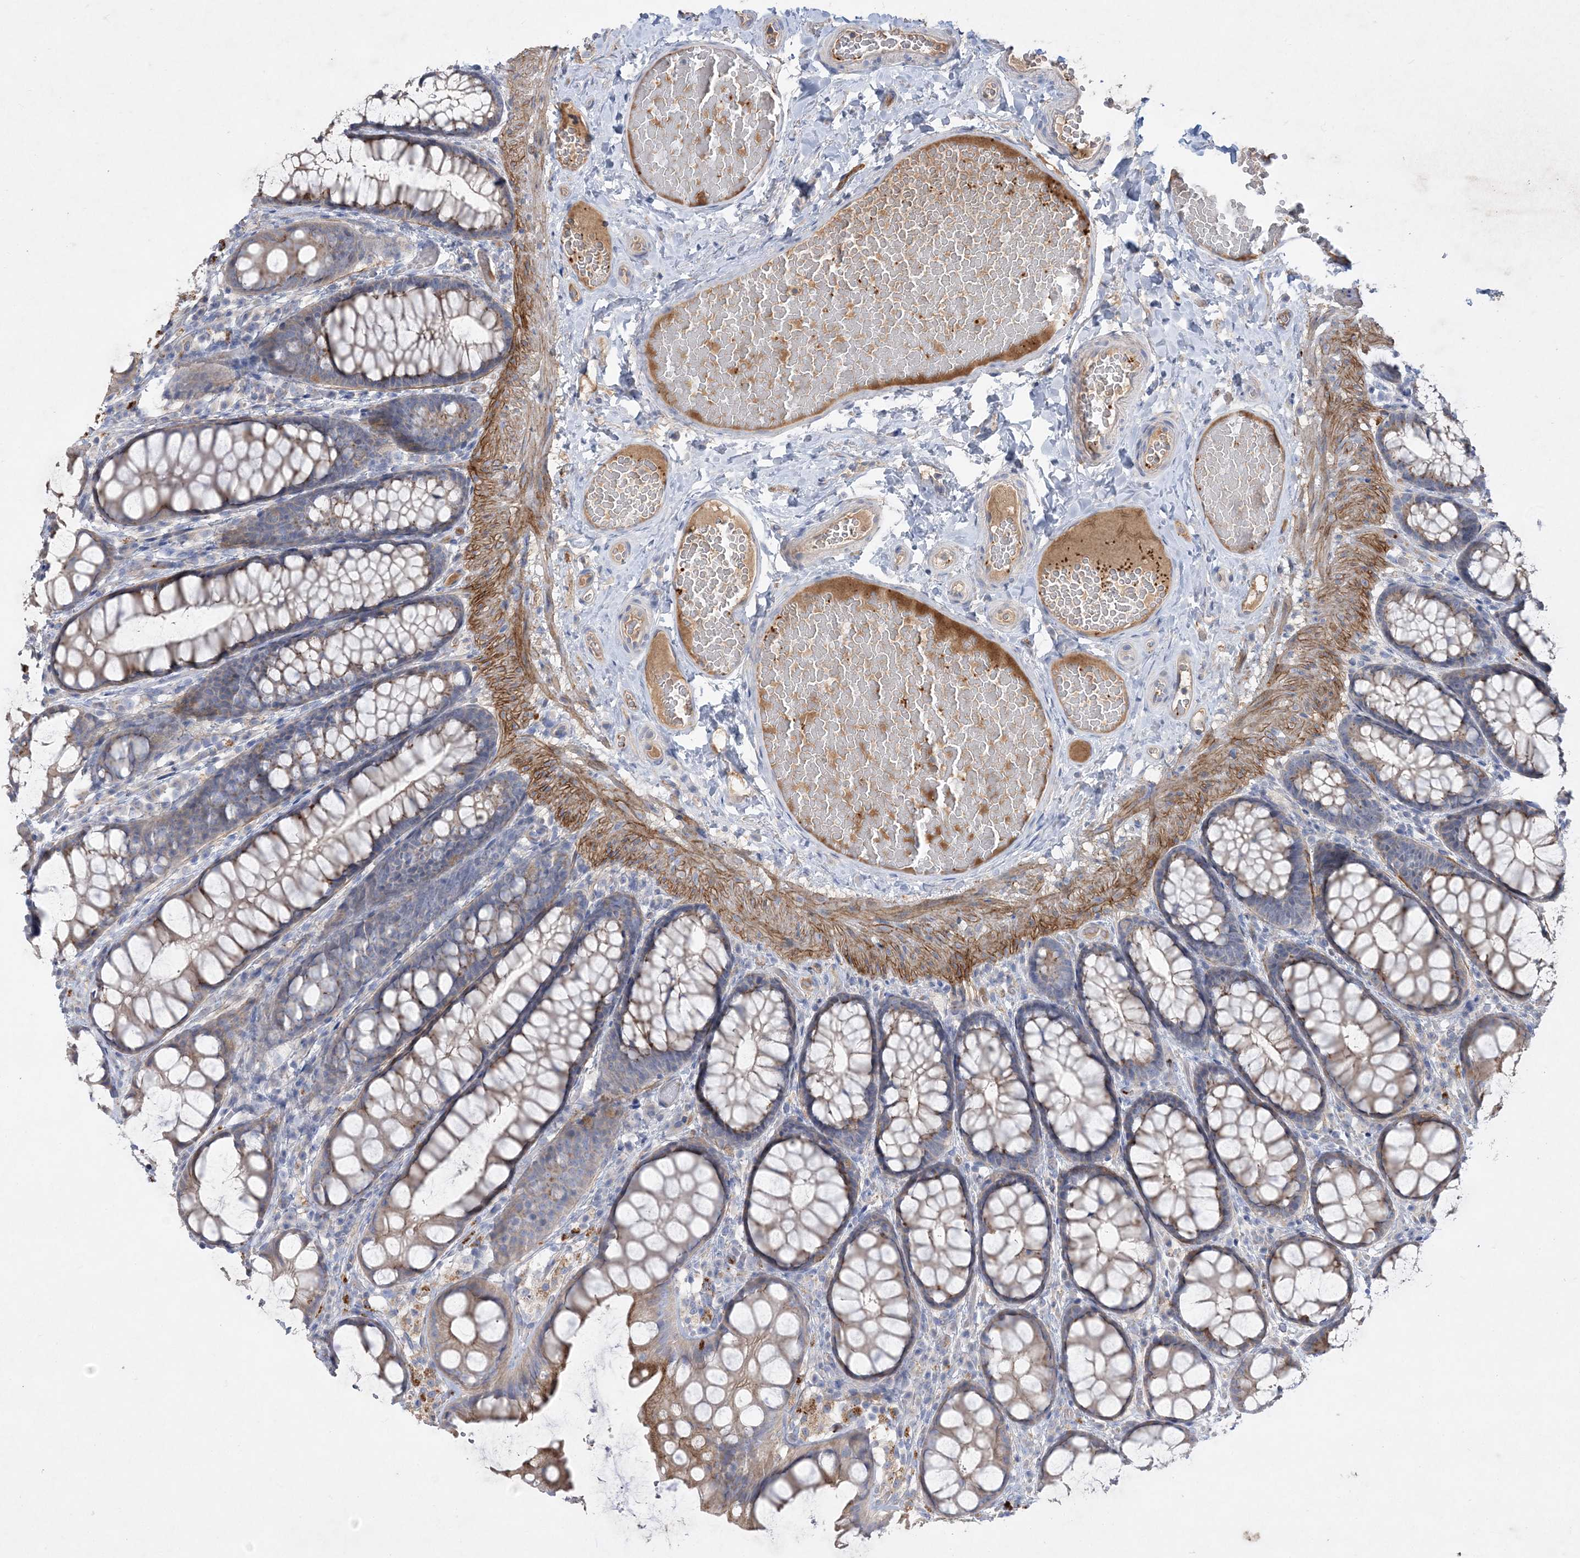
{"staining": {"intensity": "weak", "quantity": "25%-75%", "location": "cytoplasmic/membranous"}, "tissue": "colon", "cell_type": "Endothelial cells", "image_type": "normal", "snomed": [{"axis": "morphology", "description": "Normal tissue, NOS"}, {"axis": "topography", "description": "Colon"}], "caption": "Weak cytoplasmic/membranous positivity for a protein is appreciated in approximately 25%-75% of endothelial cells of benign colon using immunohistochemistry.", "gene": "ADCK2", "patient": {"sex": "male", "age": 47}}